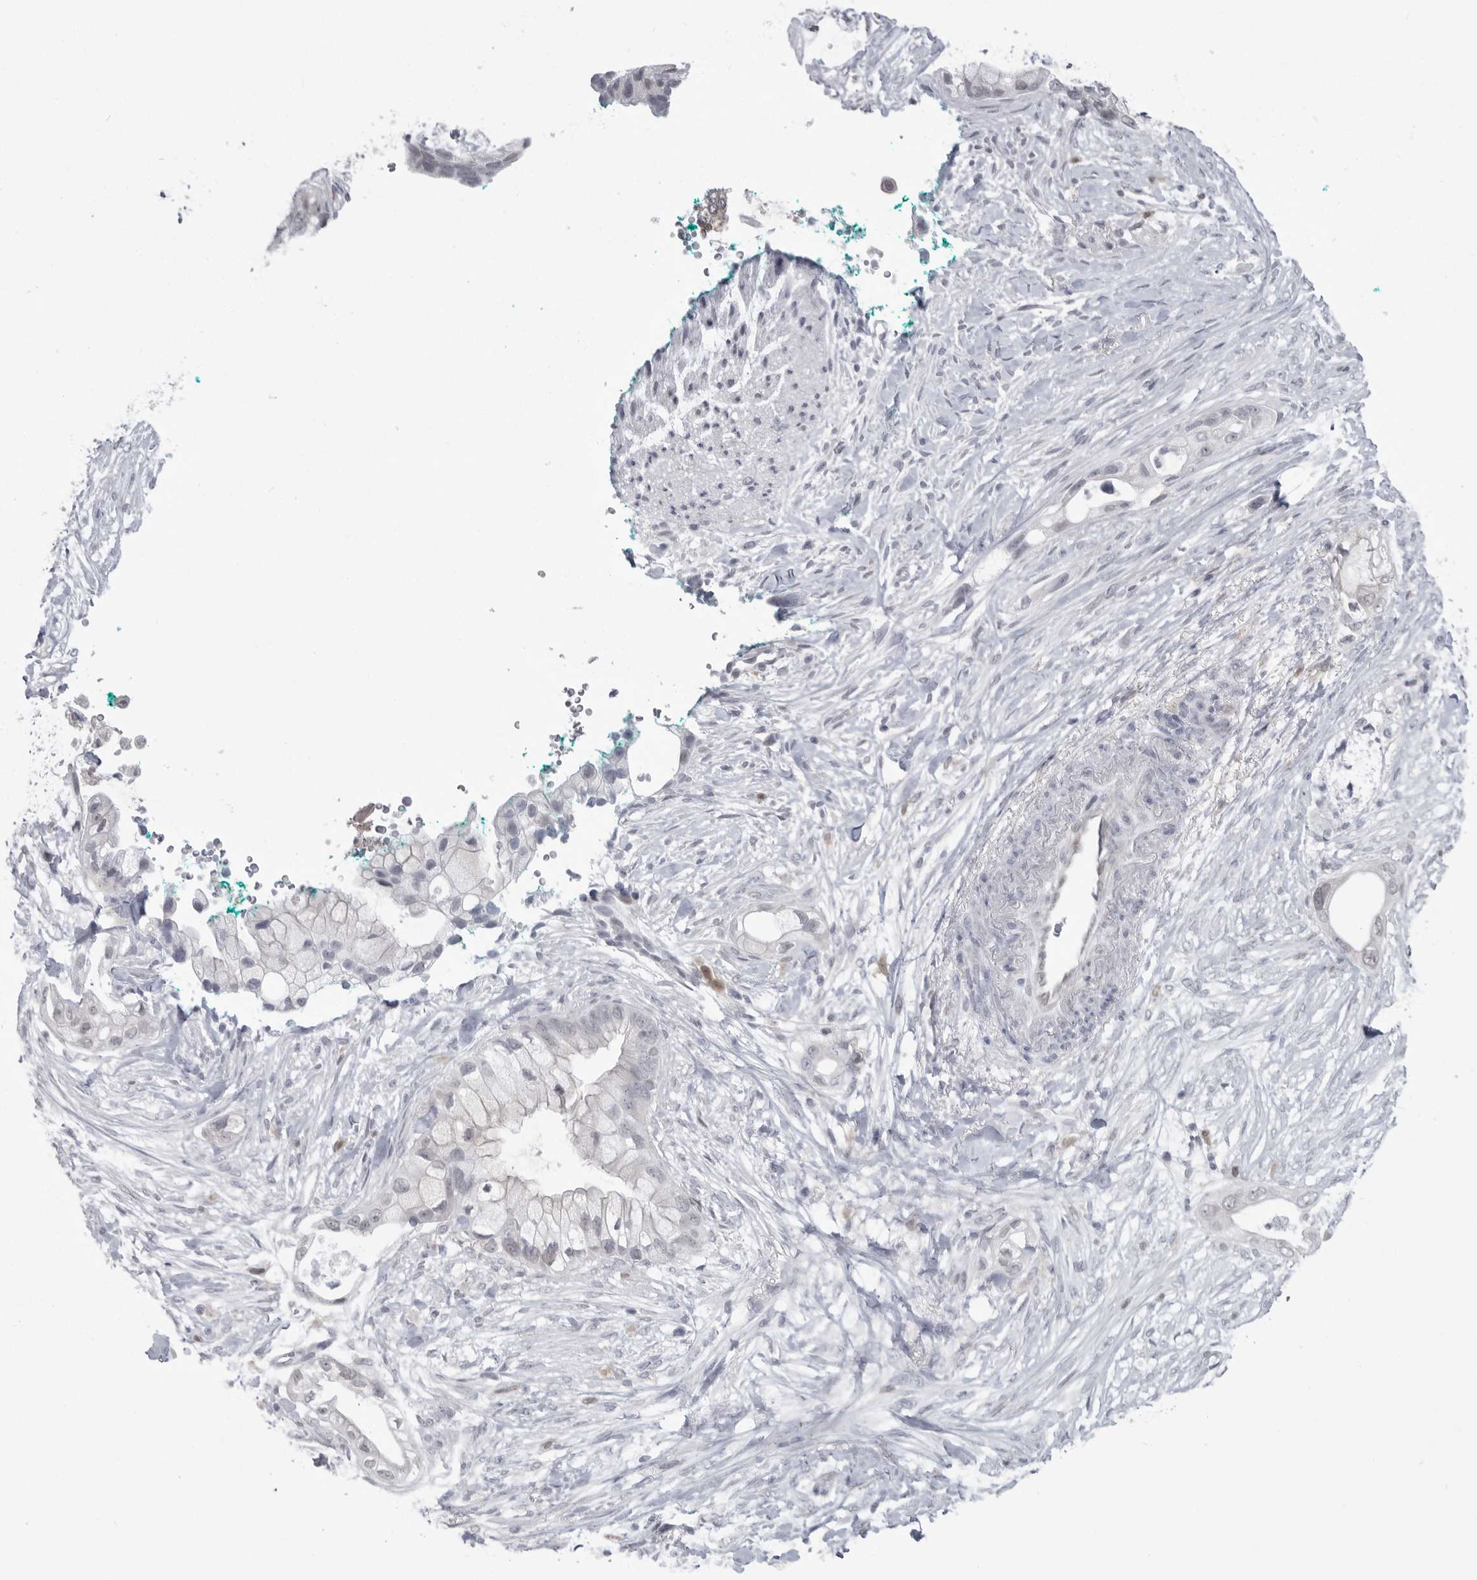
{"staining": {"intensity": "weak", "quantity": "<25%", "location": "nuclear"}, "tissue": "pancreatic cancer", "cell_type": "Tumor cells", "image_type": "cancer", "snomed": [{"axis": "morphology", "description": "Adenocarcinoma, NOS"}, {"axis": "topography", "description": "Pancreas"}], "caption": "Immunohistochemical staining of human adenocarcinoma (pancreatic) demonstrates no significant expression in tumor cells.", "gene": "PNPO", "patient": {"sex": "male", "age": 53}}